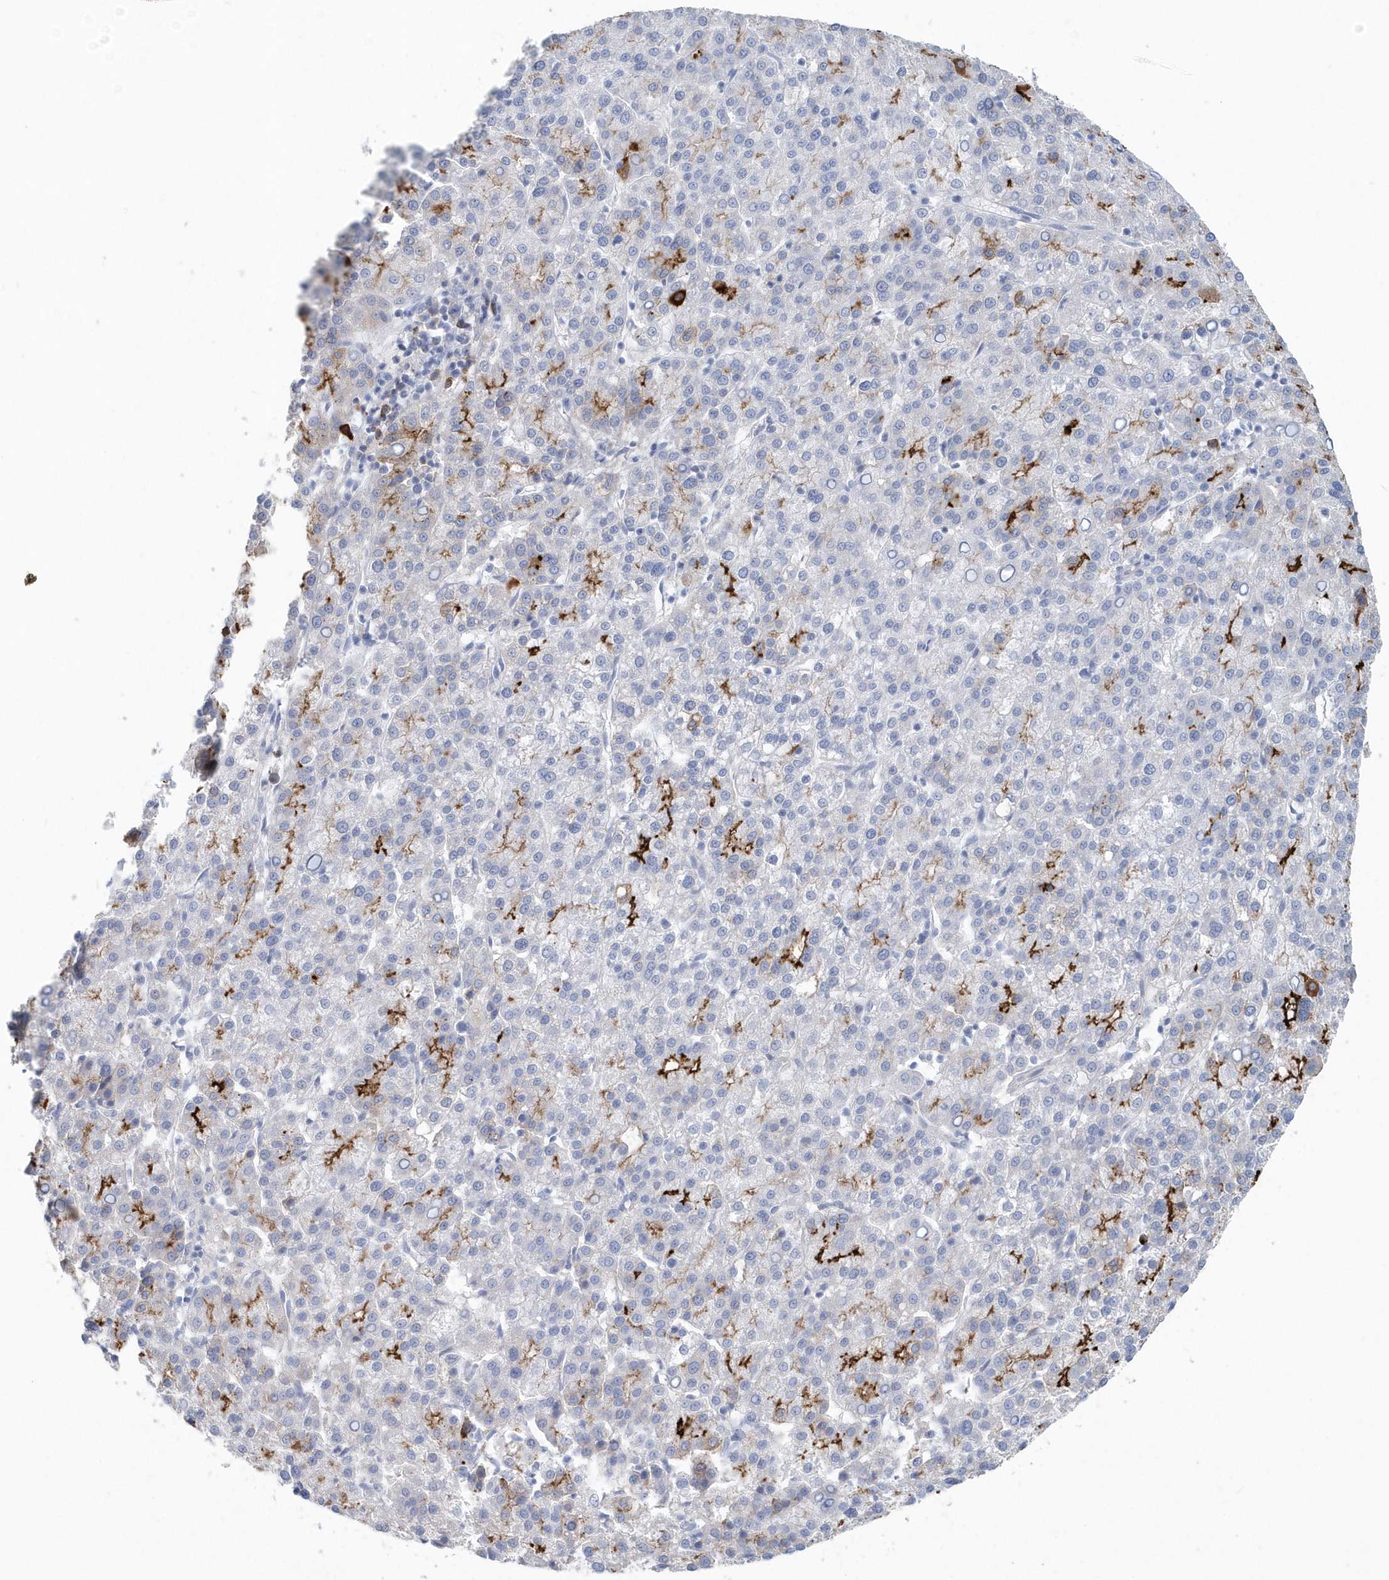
{"staining": {"intensity": "strong", "quantity": "<25%", "location": "cytoplasmic/membranous"}, "tissue": "liver cancer", "cell_type": "Tumor cells", "image_type": "cancer", "snomed": [{"axis": "morphology", "description": "Carcinoma, Hepatocellular, NOS"}, {"axis": "topography", "description": "Liver"}], "caption": "A brown stain labels strong cytoplasmic/membranous staining of a protein in hepatocellular carcinoma (liver) tumor cells.", "gene": "JCHAIN", "patient": {"sex": "female", "age": 58}}